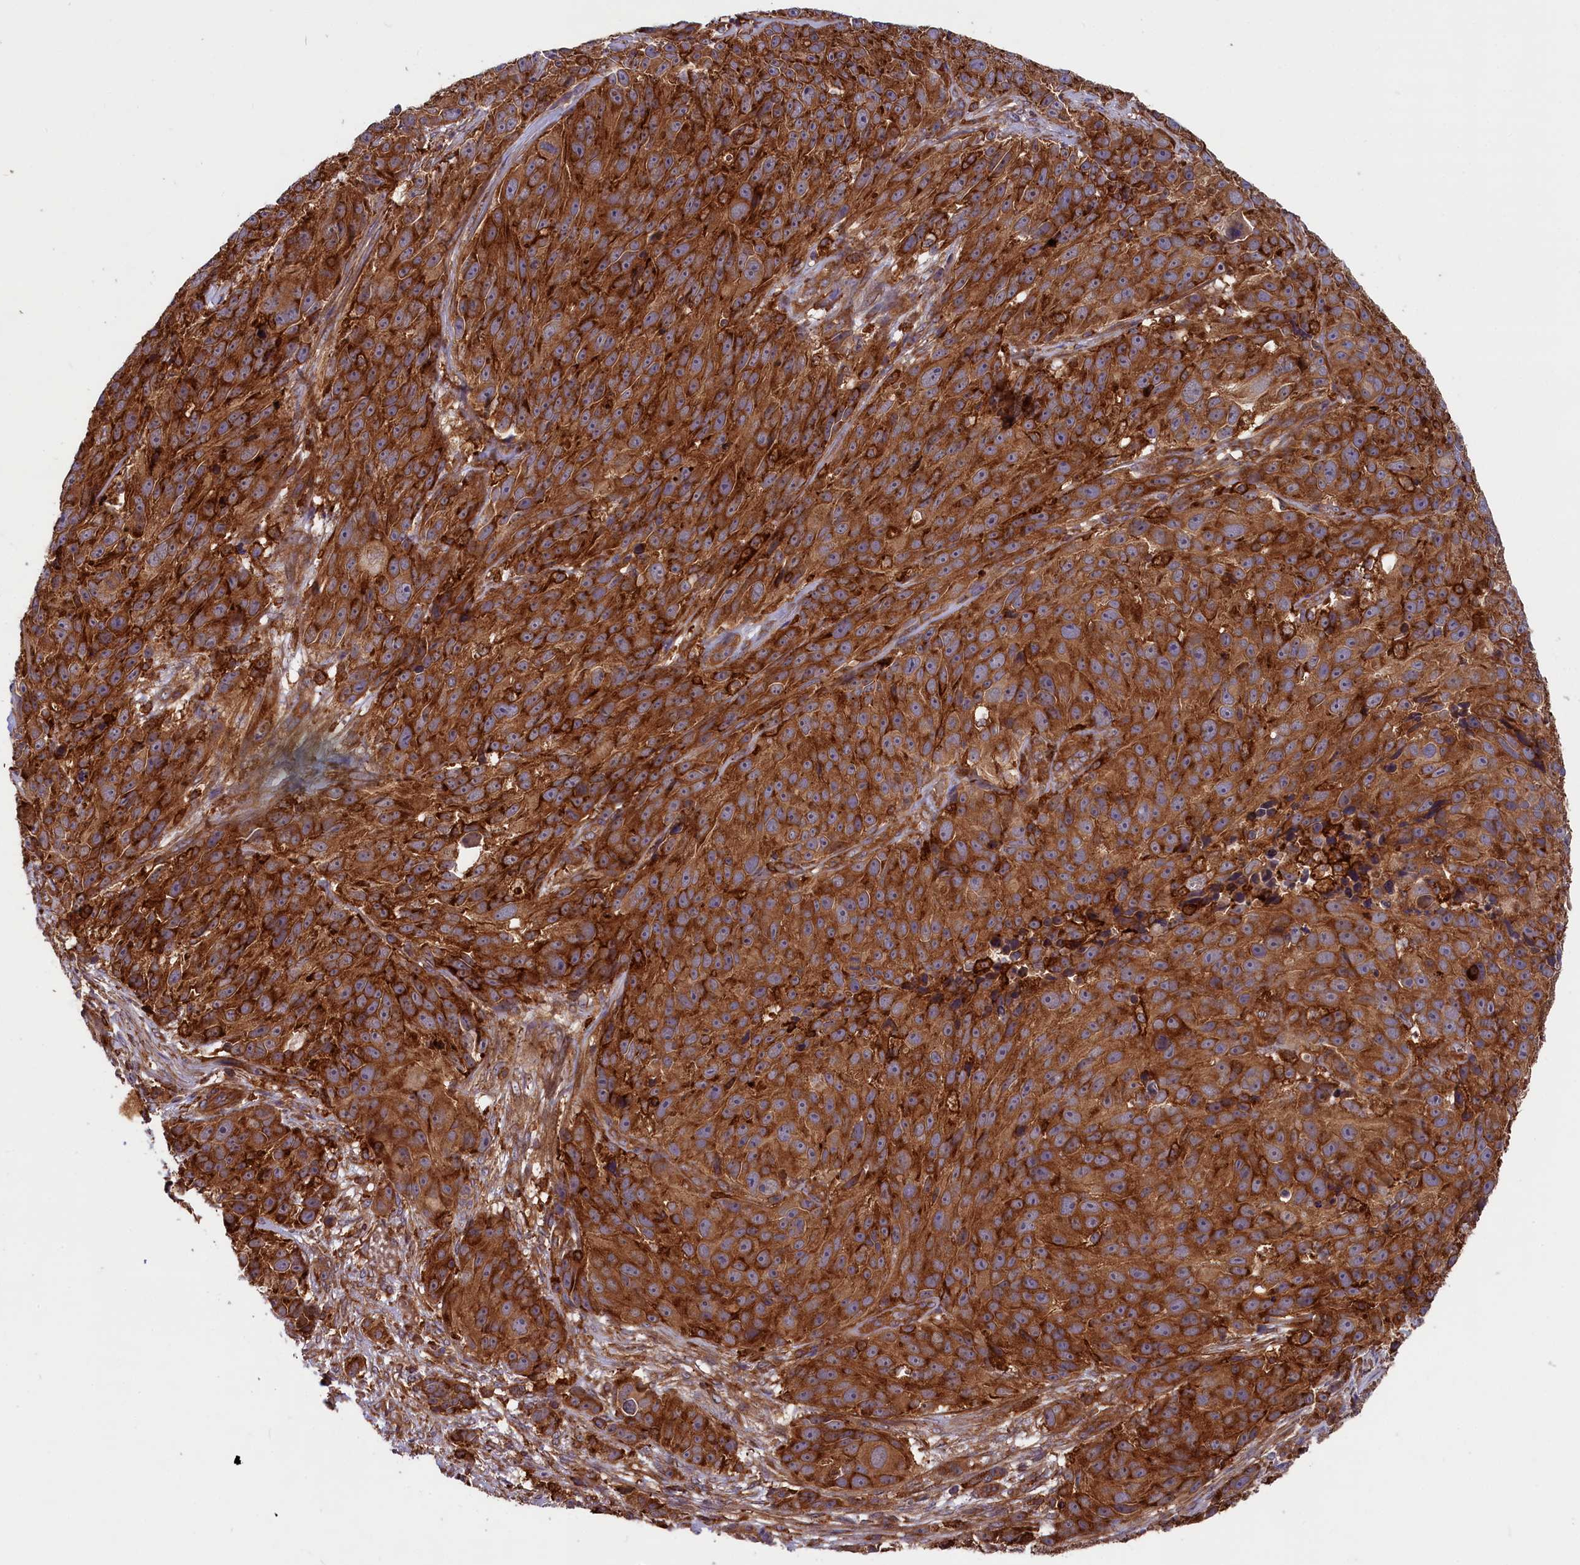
{"staining": {"intensity": "strong", "quantity": ">75%", "location": "cytoplasmic/membranous"}, "tissue": "melanoma", "cell_type": "Tumor cells", "image_type": "cancer", "snomed": [{"axis": "morphology", "description": "Malignant melanoma, NOS"}, {"axis": "topography", "description": "Skin"}], "caption": "The image exhibits staining of malignant melanoma, revealing strong cytoplasmic/membranous protein expression (brown color) within tumor cells. The protein is shown in brown color, while the nuclei are stained blue.", "gene": "MYO9B", "patient": {"sex": "male", "age": 84}}